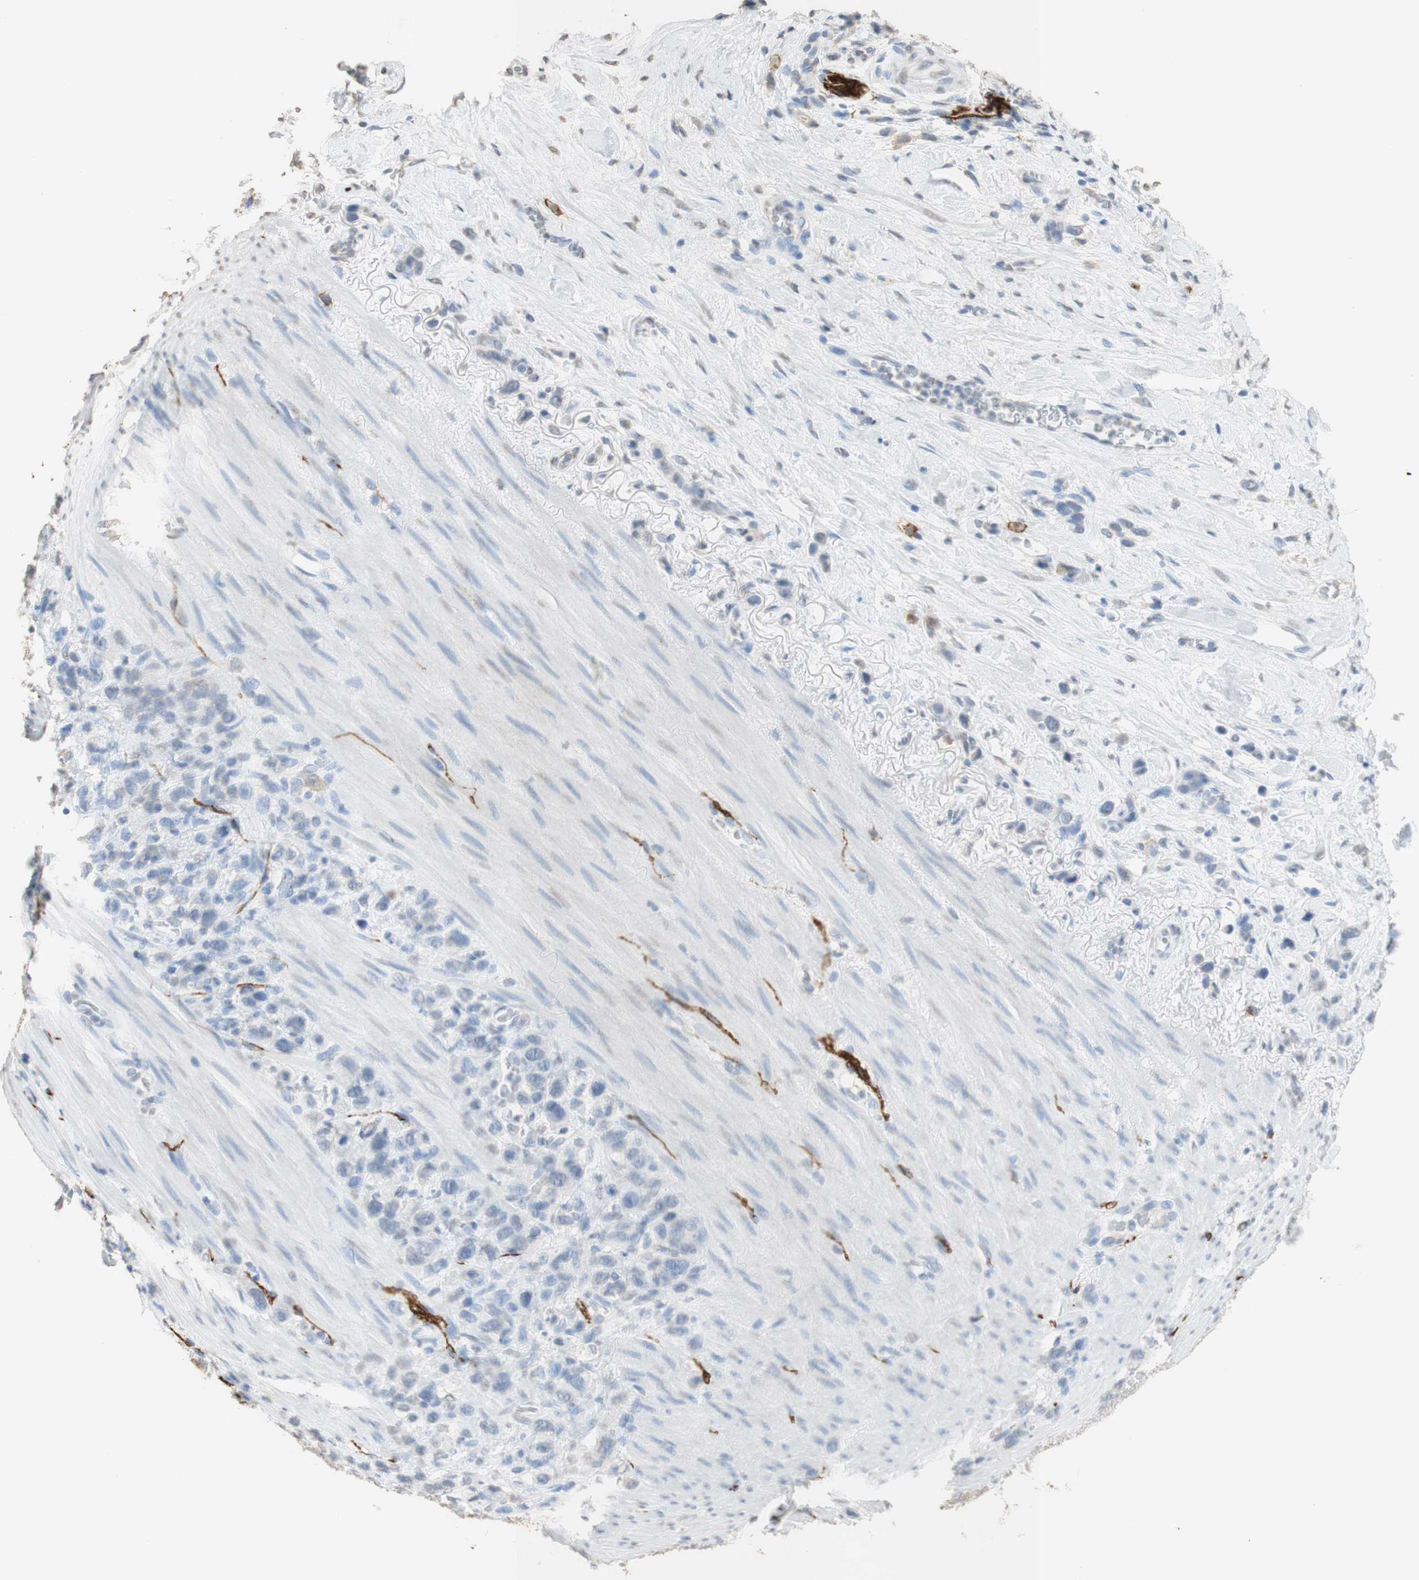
{"staining": {"intensity": "negative", "quantity": "none", "location": "none"}, "tissue": "stomach cancer", "cell_type": "Tumor cells", "image_type": "cancer", "snomed": [{"axis": "morphology", "description": "Adenocarcinoma, NOS"}, {"axis": "morphology", "description": "Adenocarcinoma, High grade"}, {"axis": "topography", "description": "Stomach, upper"}, {"axis": "topography", "description": "Stomach, lower"}], "caption": "Tumor cells are negative for protein expression in human stomach cancer.", "gene": "L1CAM", "patient": {"sex": "female", "age": 65}}